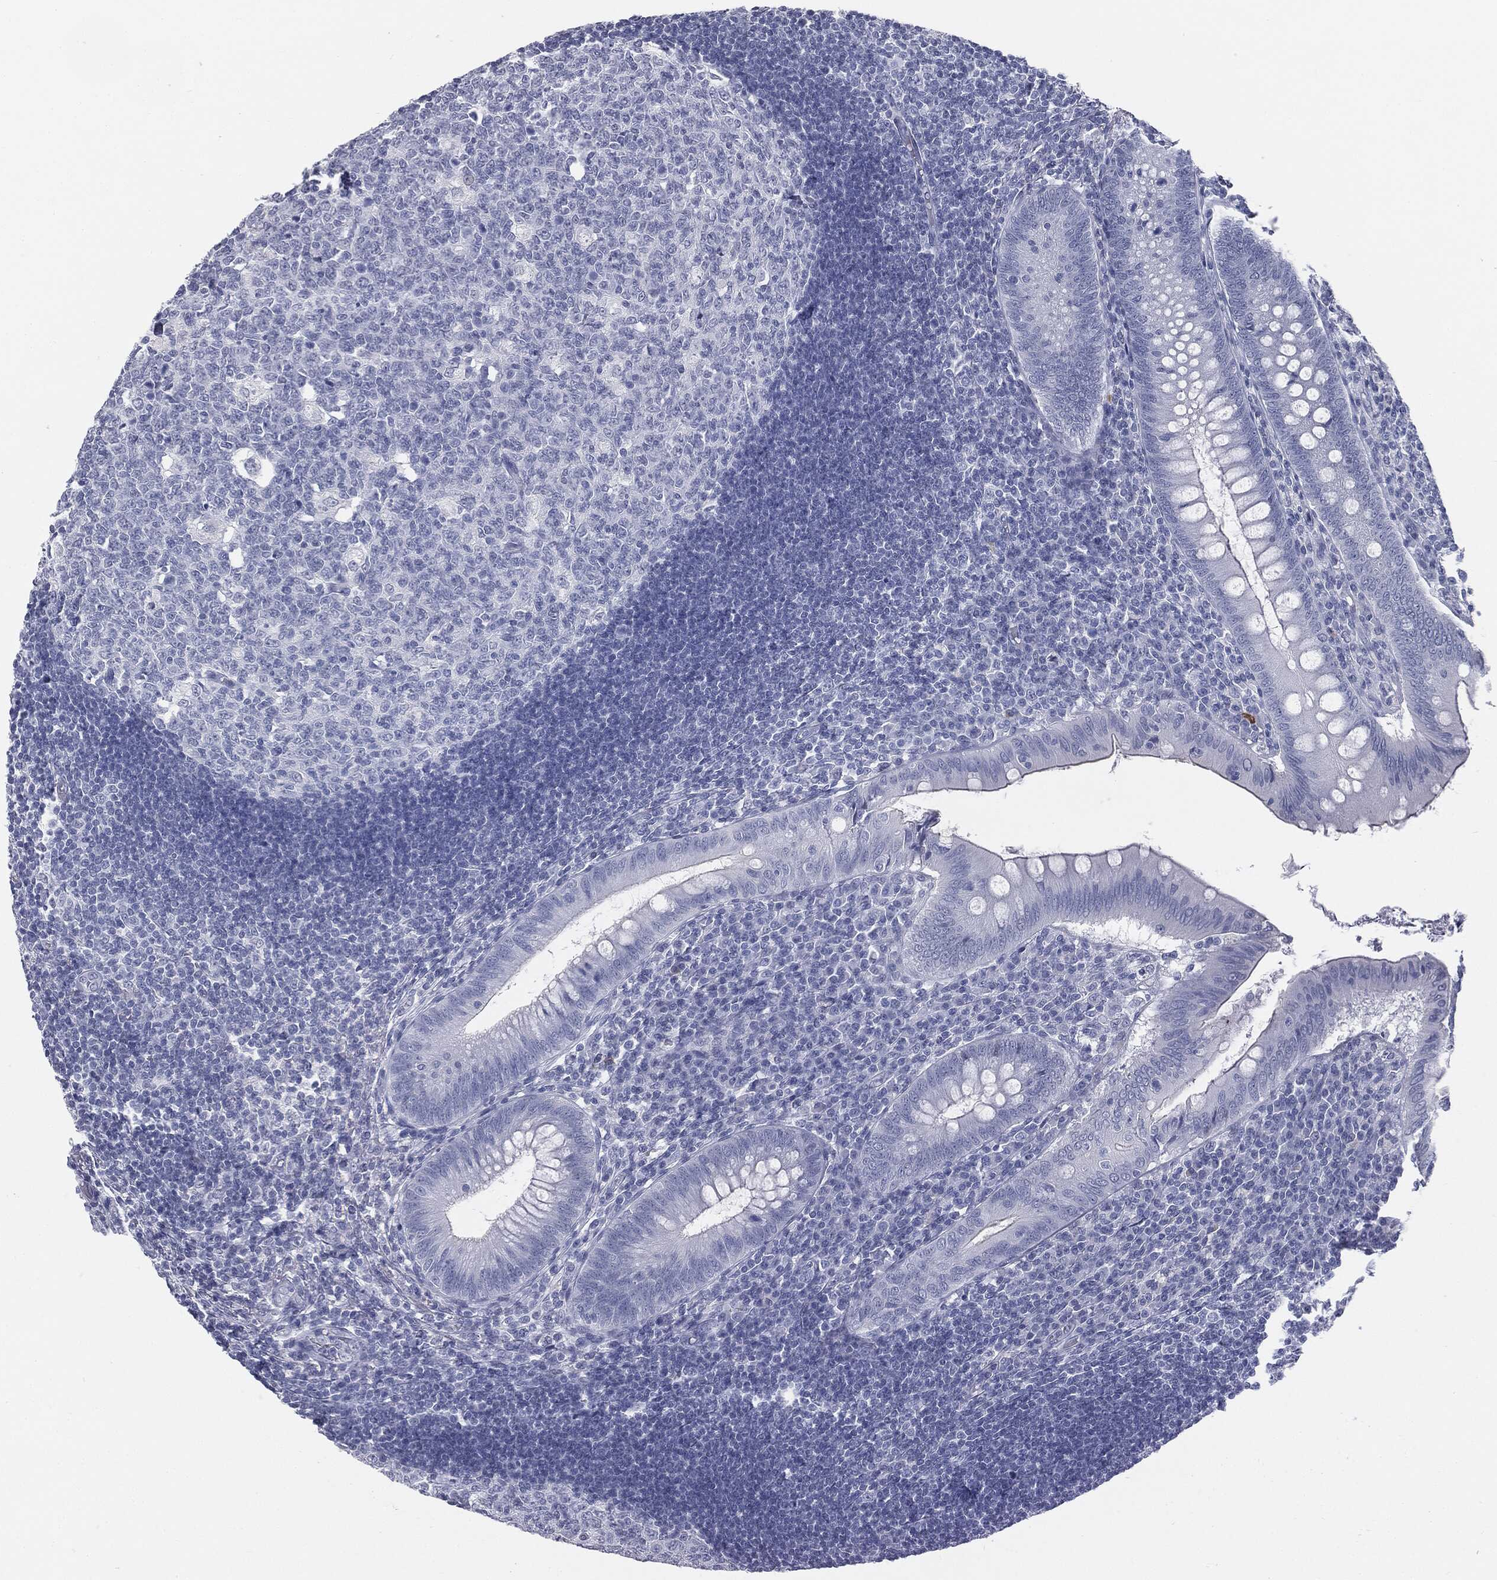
{"staining": {"intensity": "negative", "quantity": "none", "location": "none"}, "tissue": "appendix", "cell_type": "Glandular cells", "image_type": "normal", "snomed": [{"axis": "morphology", "description": "Normal tissue, NOS"}, {"axis": "morphology", "description": "Inflammation, NOS"}, {"axis": "topography", "description": "Appendix"}], "caption": "DAB (3,3'-diaminobenzidine) immunohistochemical staining of normal appendix reveals no significant staining in glandular cells. (DAB (3,3'-diaminobenzidine) immunohistochemistry (IHC) with hematoxylin counter stain).", "gene": "TPO", "patient": {"sex": "male", "age": 16}}